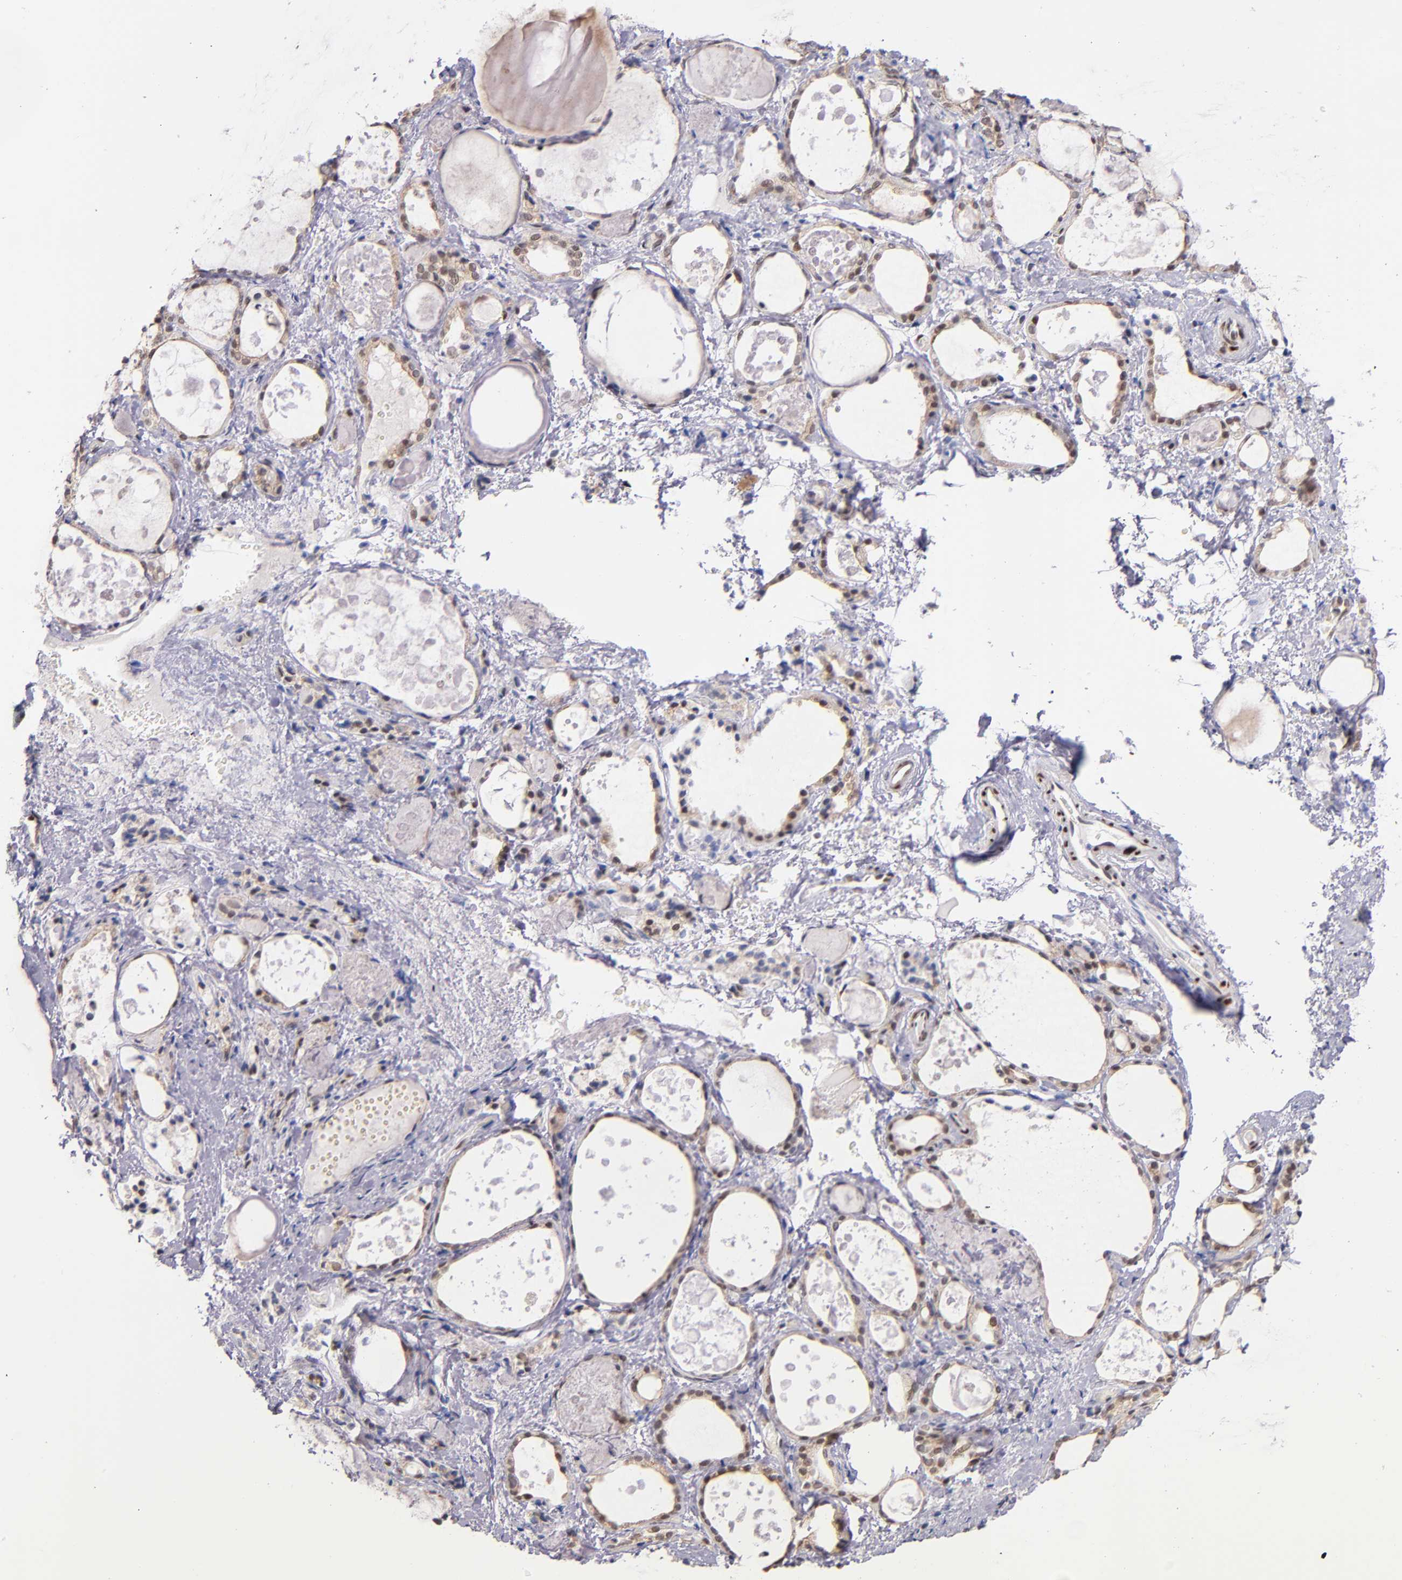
{"staining": {"intensity": "weak", "quantity": "<25%", "location": "nuclear"}, "tissue": "thyroid gland", "cell_type": "Glandular cells", "image_type": "normal", "snomed": [{"axis": "morphology", "description": "Normal tissue, NOS"}, {"axis": "topography", "description": "Thyroid gland"}], "caption": "This is an IHC image of normal thyroid gland. There is no staining in glandular cells.", "gene": "SRF", "patient": {"sex": "female", "age": 75}}